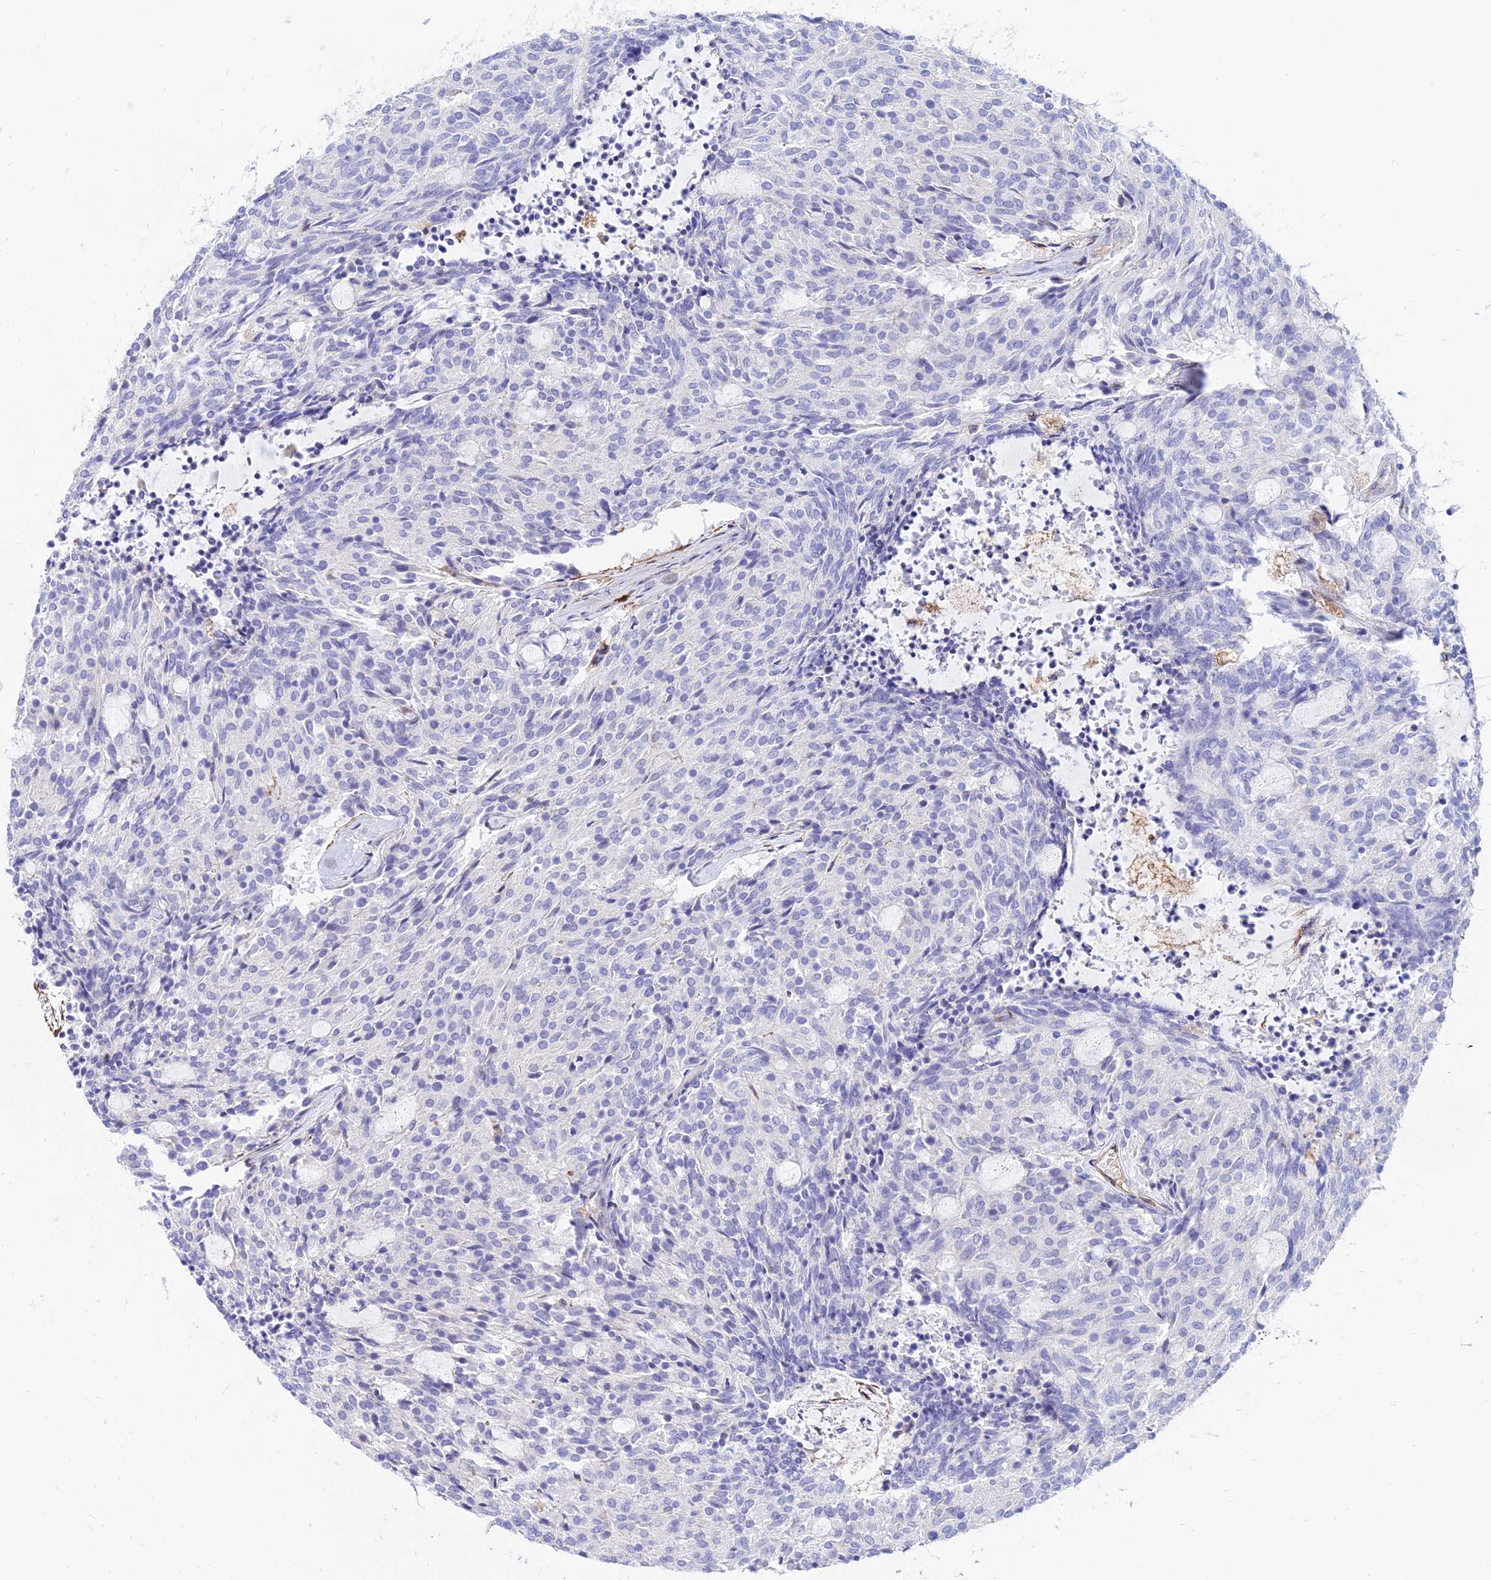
{"staining": {"intensity": "negative", "quantity": "none", "location": "none"}, "tissue": "carcinoid", "cell_type": "Tumor cells", "image_type": "cancer", "snomed": [{"axis": "morphology", "description": "Carcinoid, malignant, NOS"}, {"axis": "topography", "description": "Pancreas"}], "caption": "Immunohistochemistry (IHC) of carcinoid (malignant) displays no staining in tumor cells.", "gene": "SREK1IP1", "patient": {"sex": "female", "age": 54}}